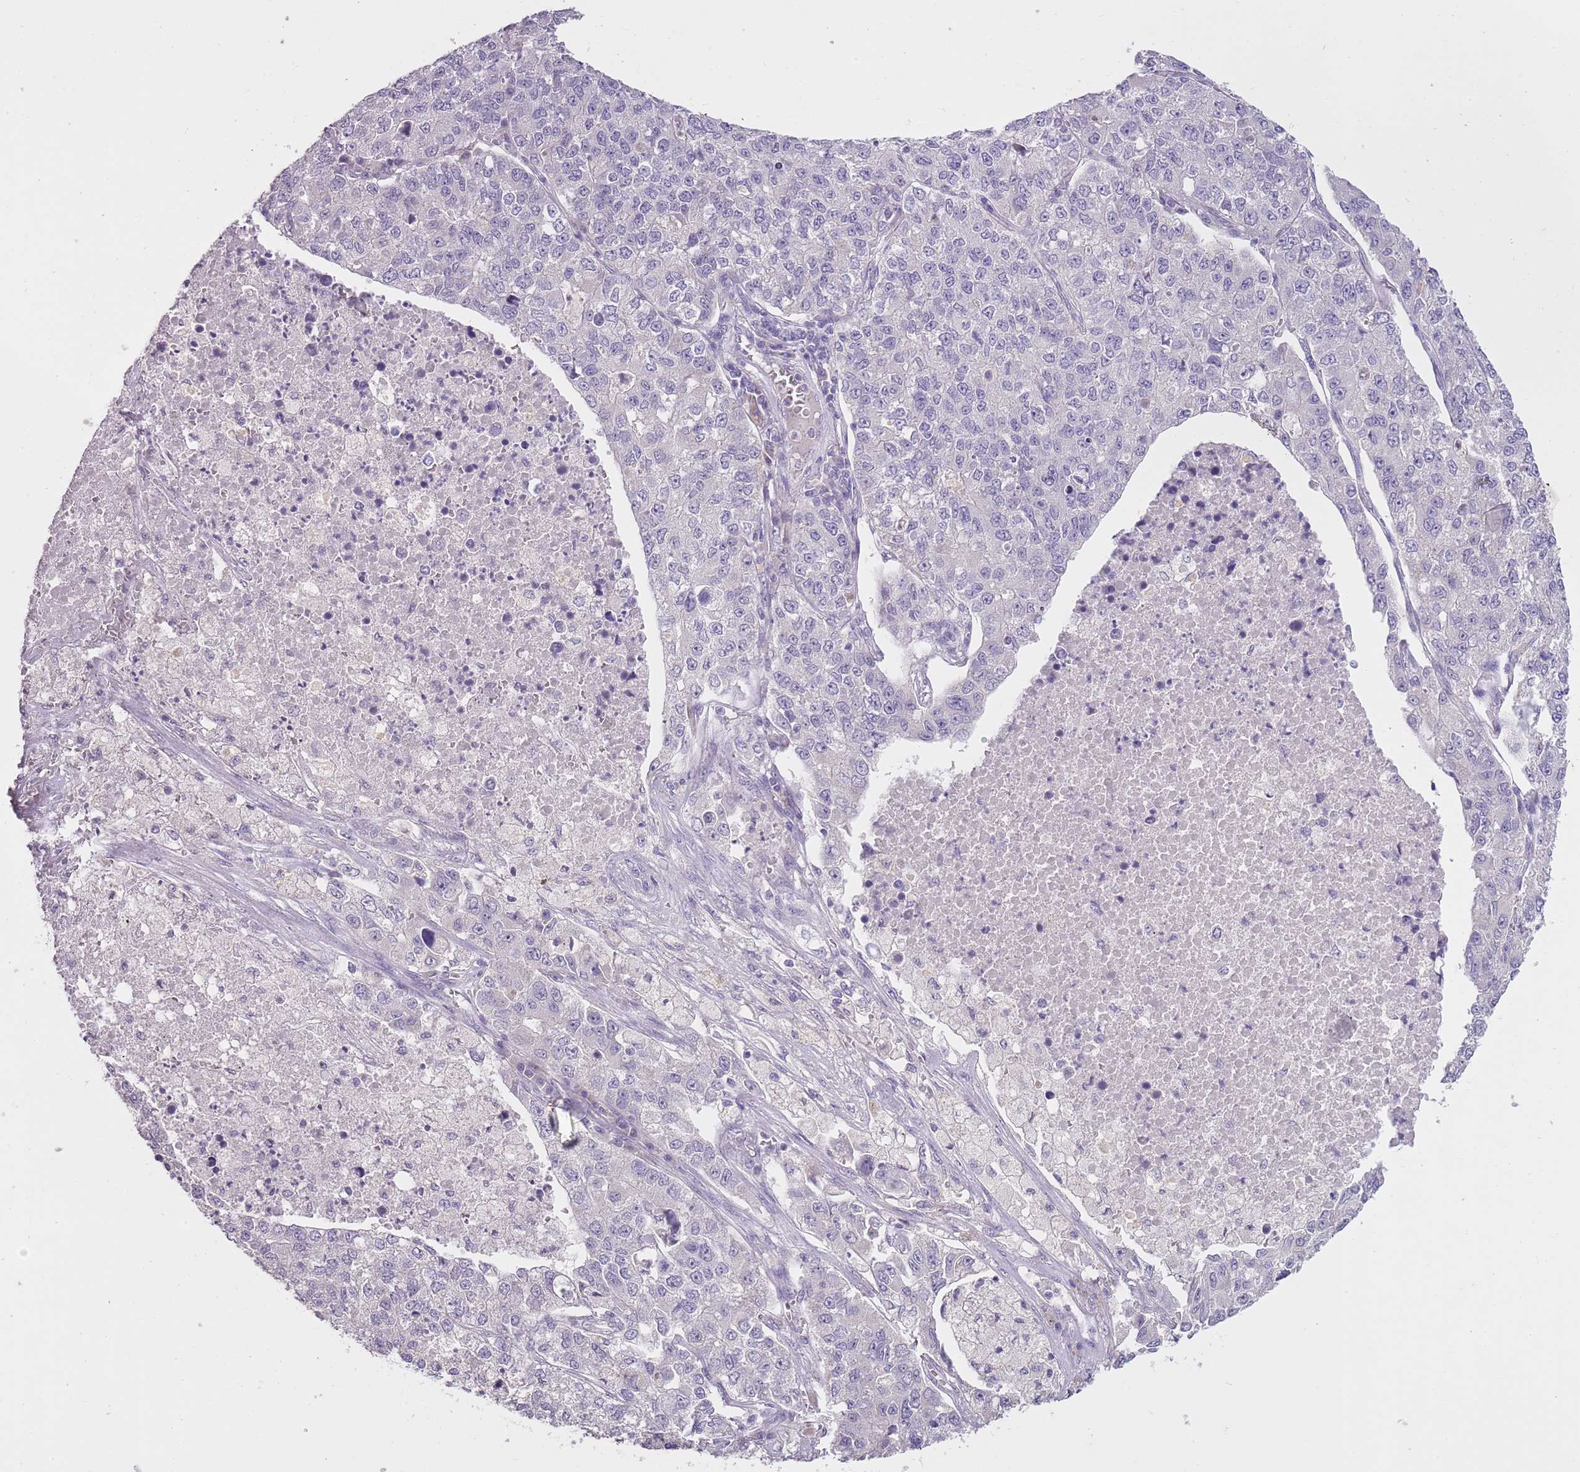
{"staining": {"intensity": "negative", "quantity": "none", "location": "none"}, "tissue": "lung cancer", "cell_type": "Tumor cells", "image_type": "cancer", "snomed": [{"axis": "morphology", "description": "Adenocarcinoma, NOS"}, {"axis": "topography", "description": "Lung"}], "caption": "Image shows no significant protein expression in tumor cells of lung cancer (adenocarcinoma).", "gene": "SLC35E3", "patient": {"sex": "male", "age": 49}}